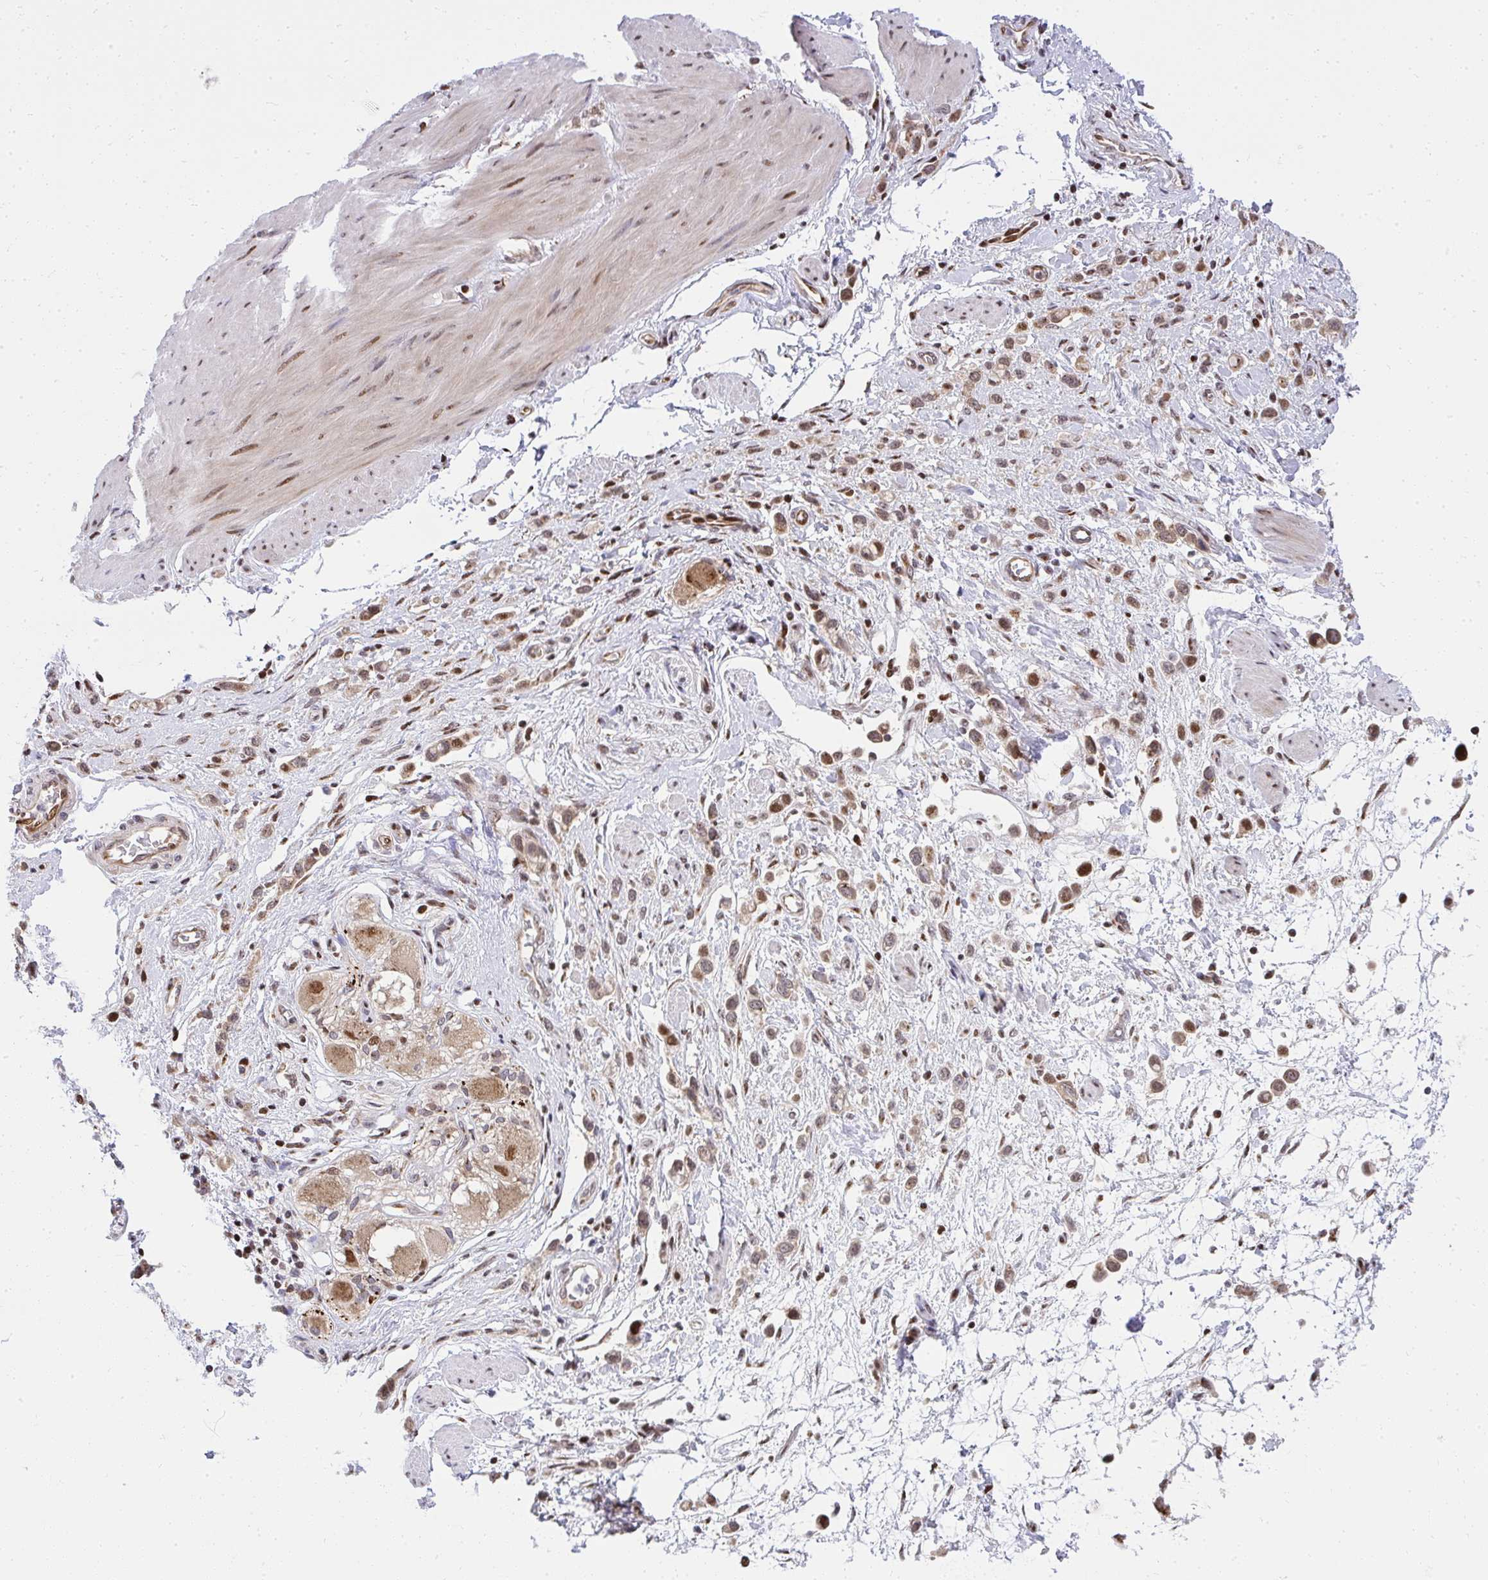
{"staining": {"intensity": "moderate", "quantity": ">75%", "location": "cytoplasmic/membranous,nuclear"}, "tissue": "stomach cancer", "cell_type": "Tumor cells", "image_type": "cancer", "snomed": [{"axis": "morphology", "description": "Adenocarcinoma, NOS"}, {"axis": "topography", "description": "Stomach"}], "caption": "Protein staining by IHC reveals moderate cytoplasmic/membranous and nuclear expression in about >75% of tumor cells in adenocarcinoma (stomach).", "gene": "PIGY", "patient": {"sex": "female", "age": 65}}